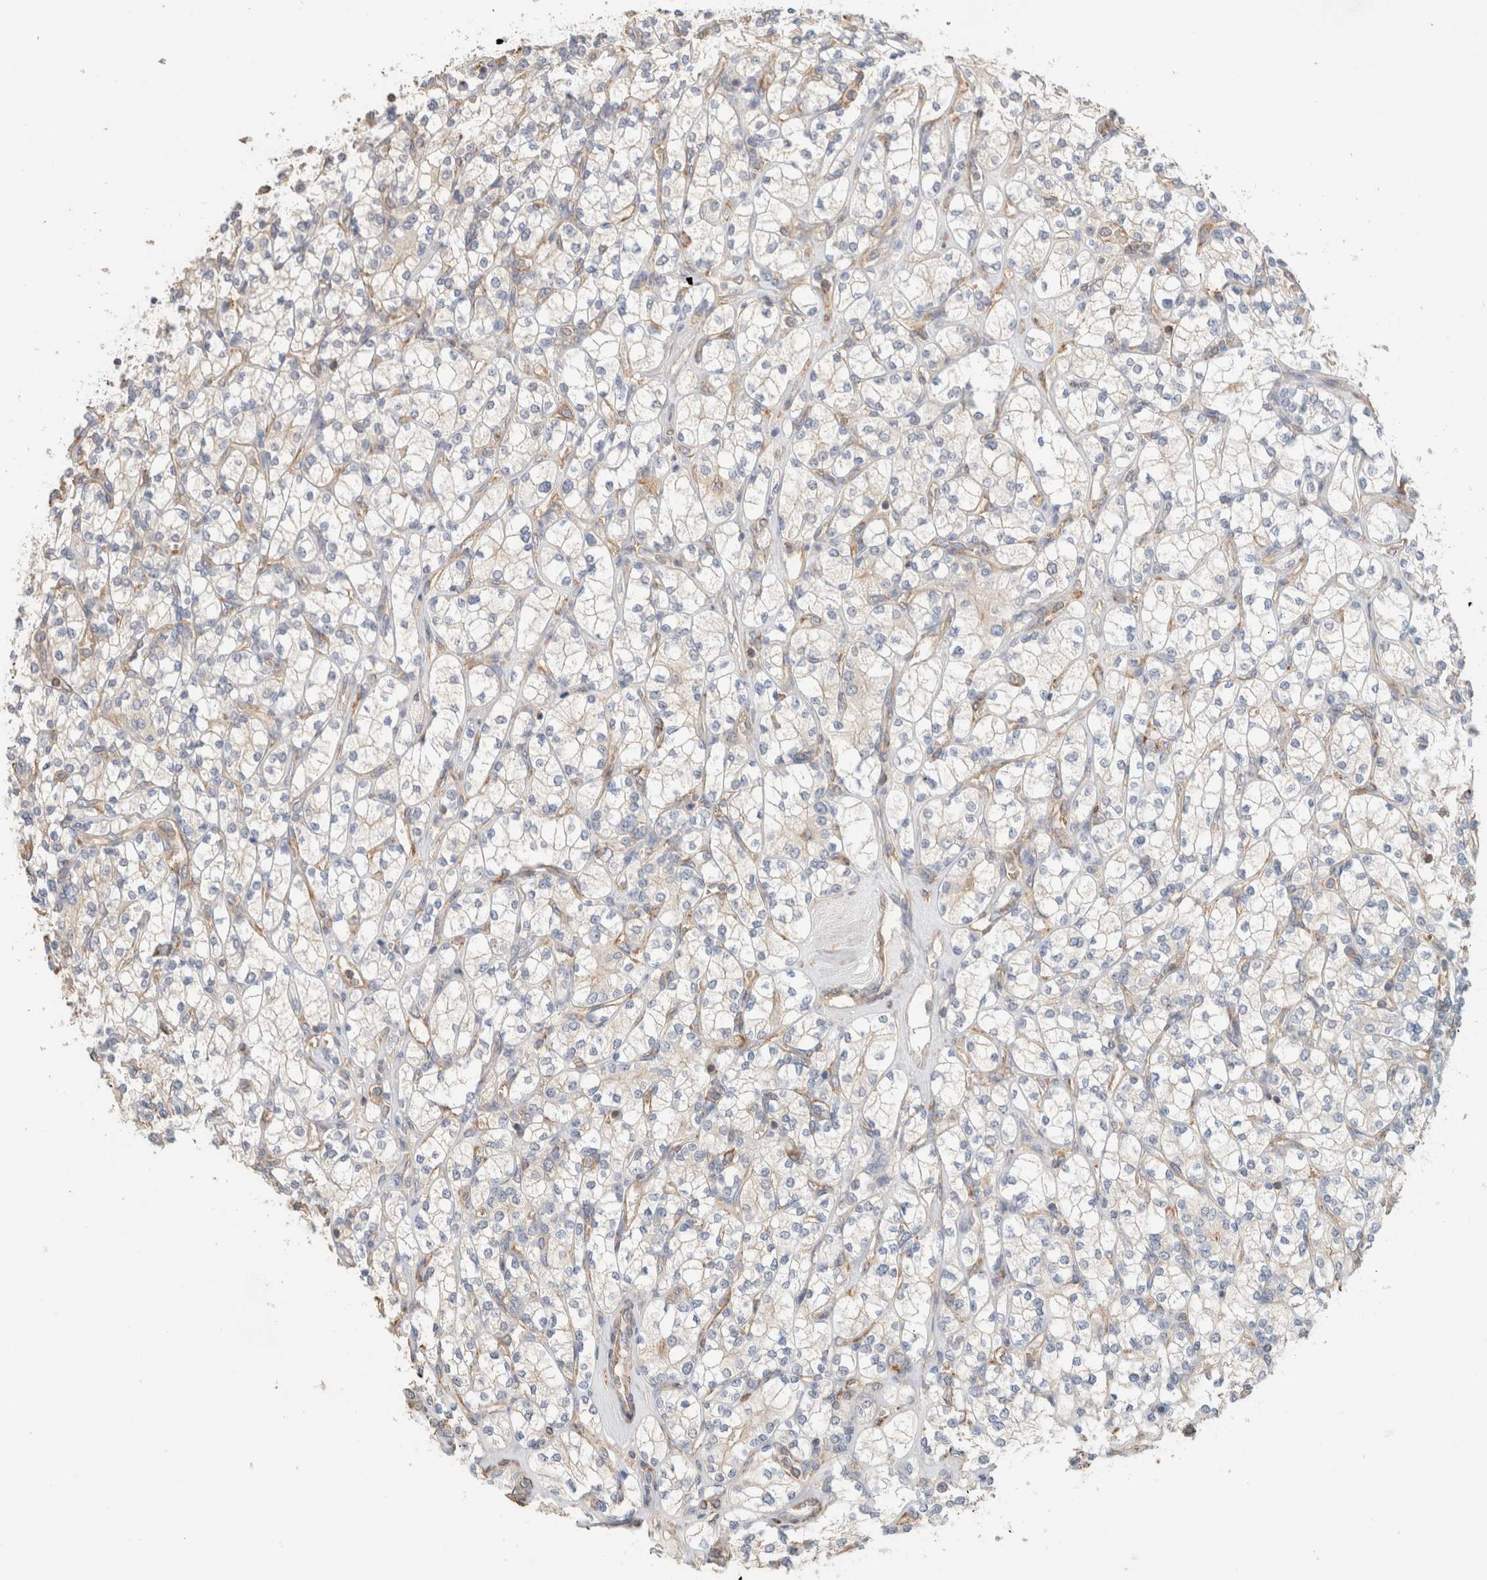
{"staining": {"intensity": "negative", "quantity": "none", "location": "none"}, "tissue": "renal cancer", "cell_type": "Tumor cells", "image_type": "cancer", "snomed": [{"axis": "morphology", "description": "Adenocarcinoma, NOS"}, {"axis": "topography", "description": "Kidney"}], "caption": "Human renal cancer (adenocarcinoma) stained for a protein using immunohistochemistry (IHC) reveals no expression in tumor cells.", "gene": "CFAP418", "patient": {"sex": "male", "age": 77}}